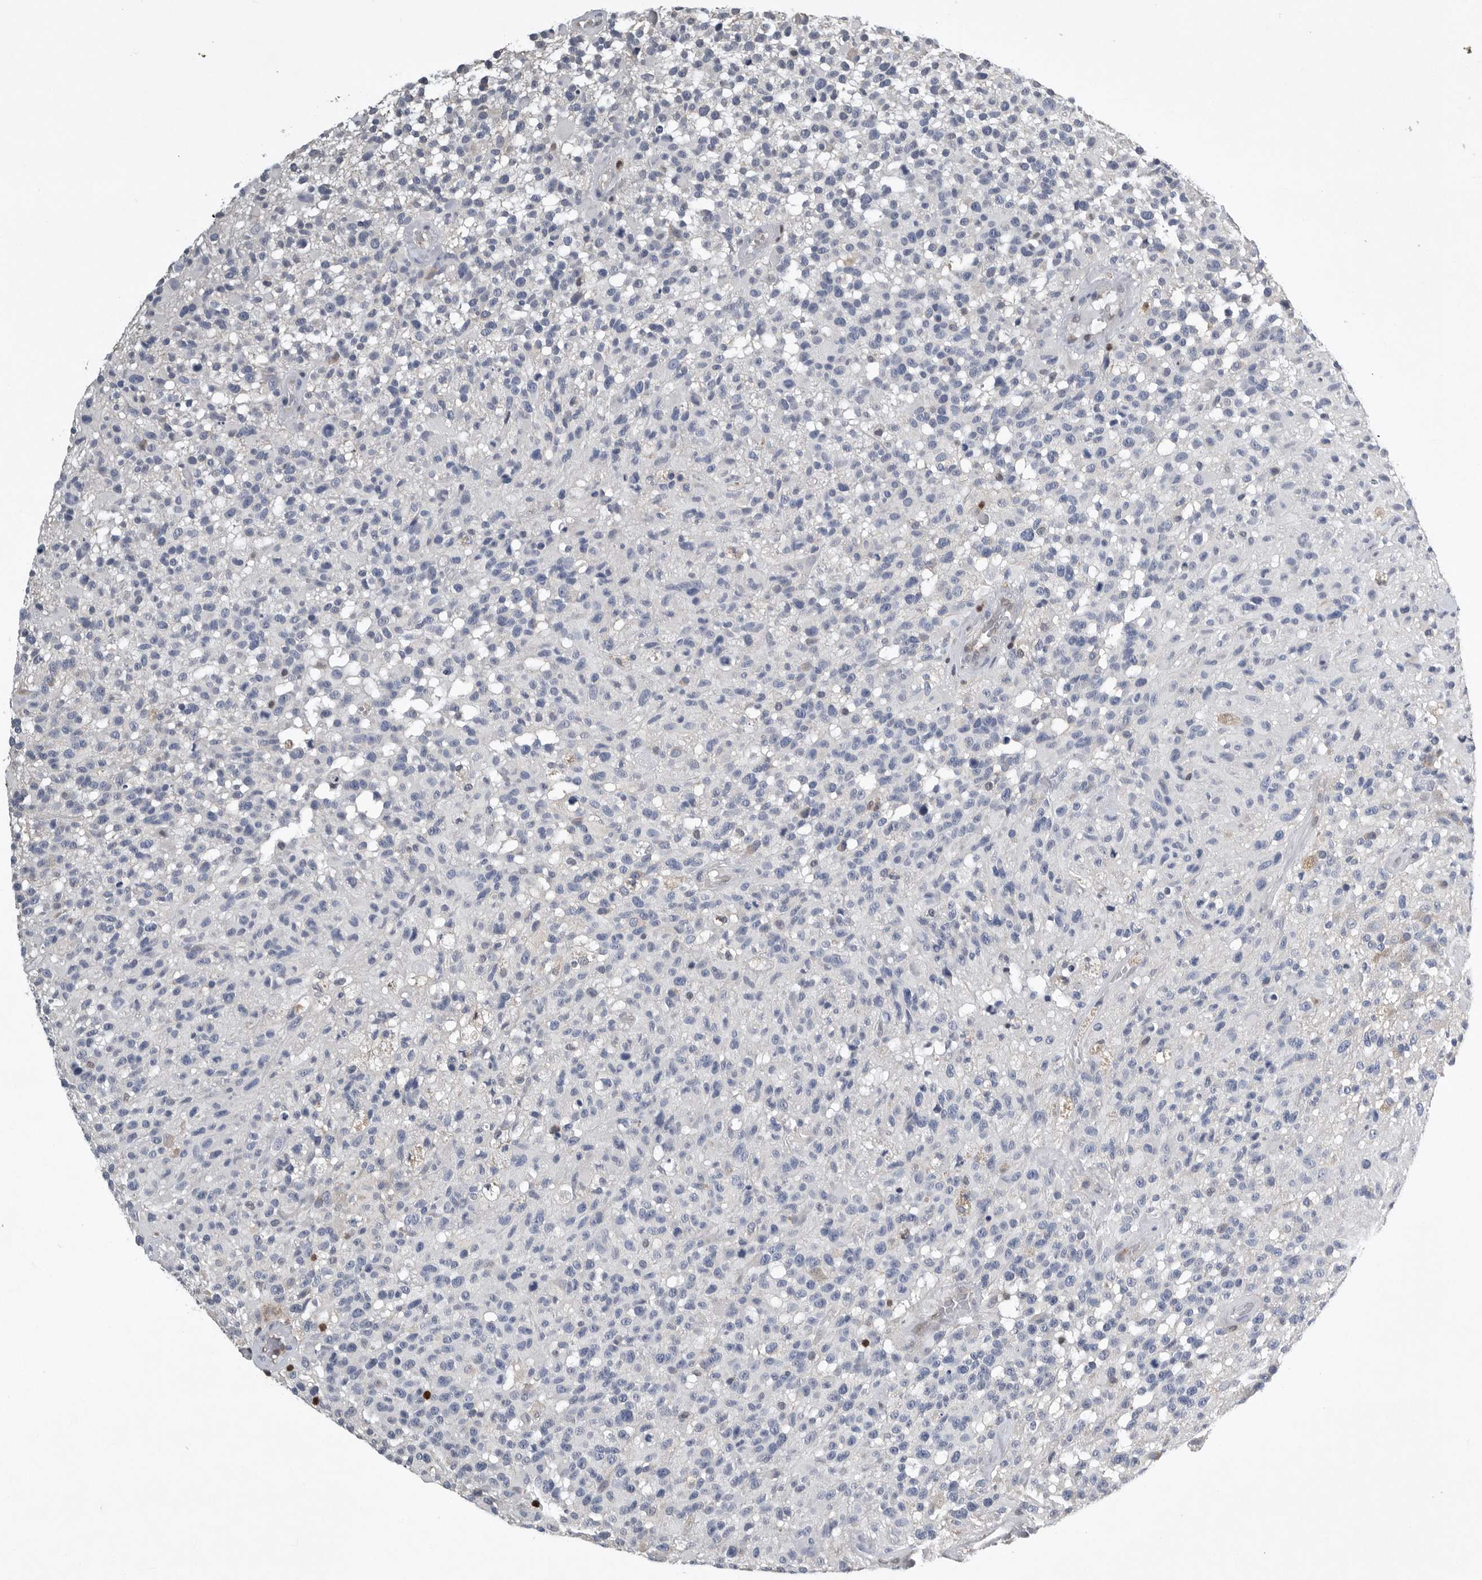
{"staining": {"intensity": "negative", "quantity": "none", "location": "none"}, "tissue": "glioma", "cell_type": "Tumor cells", "image_type": "cancer", "snomed": [{"axis": "morphology", "description": "Glioma, malignant, High grade"}, {"axis": "morphology", "description": "Glioblastoma, NOS"}, {"axis": "topography", "description": "Brain"}], "caption": "Immunohistochemical staining of glioma demonstrates no significant expression in tumor cells. (DAB immunohistochemistry, high magnification).", "gene": "PDCD4", "patient": {"sex": "male", "age": 60}}